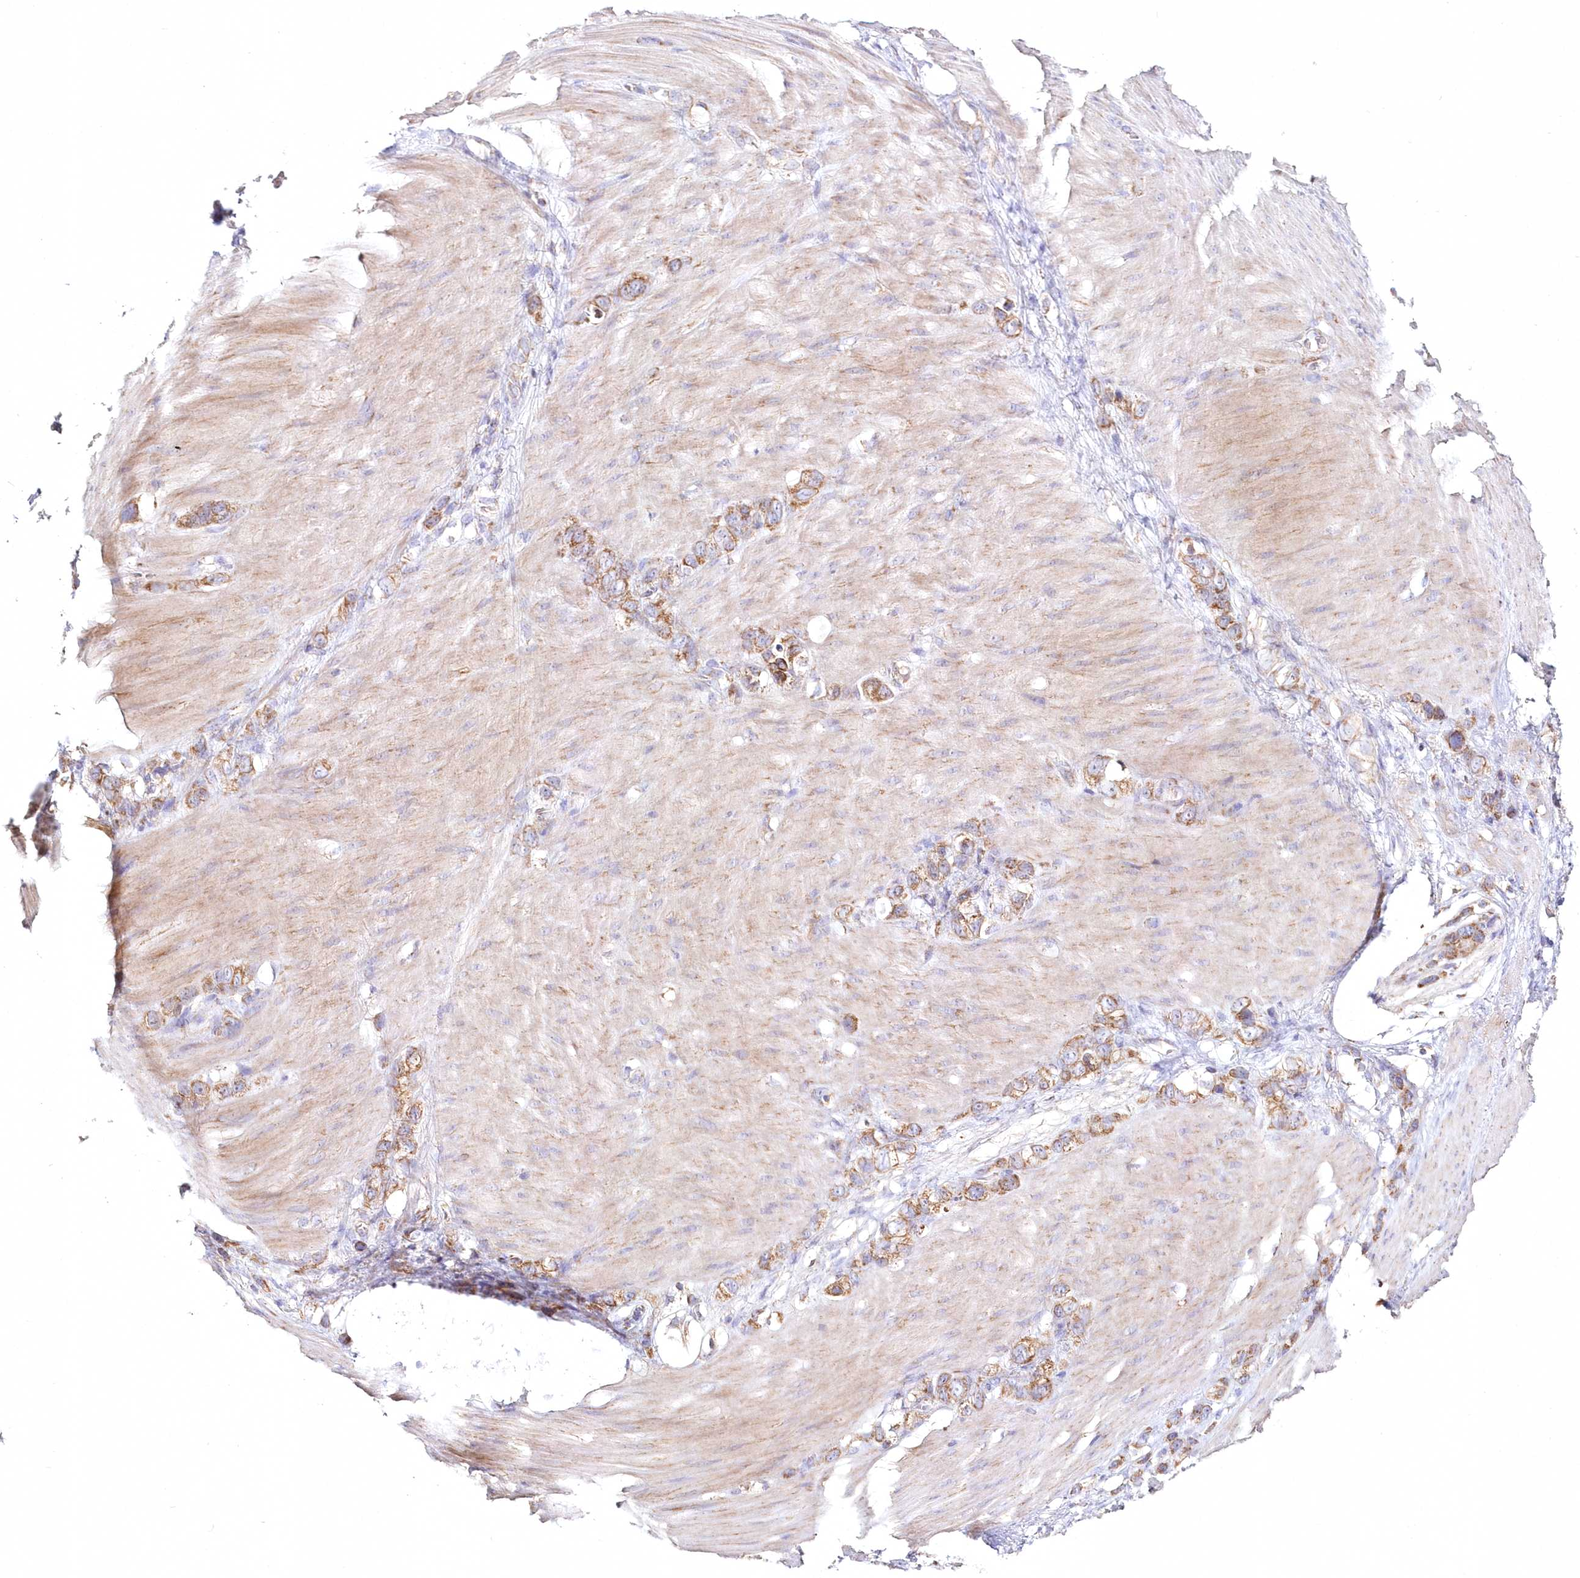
{"staining": {"intensity": "moderate", "quantity": ">75%", "location": "cytoplasmic/membranous"}, "tissue": "stomach cancer", "cell_type": "Tumor cells", "image_type": "cancer", "snomed": [{"axis": "morphology", "description": "Normal tissue, NOS"}, {"axis": "morphology", "description": "Adenocarcinoma, NOS"}, {"axis": "morphology", "description": "Adenocarcinoma, High grade"}, {"axis": "topography", "description": "Stomach, upper"}, {"axis": "topography", "description": "Stomach"}], "caption": "There is medium levels of moderate cytoplasmic/membranous expression in tumor cells of stomach cancer, as demonstrated by immunohistochemical staining (brown color).", "gene": "DNA2", "patient": {"sex": "female", "age": 65}}